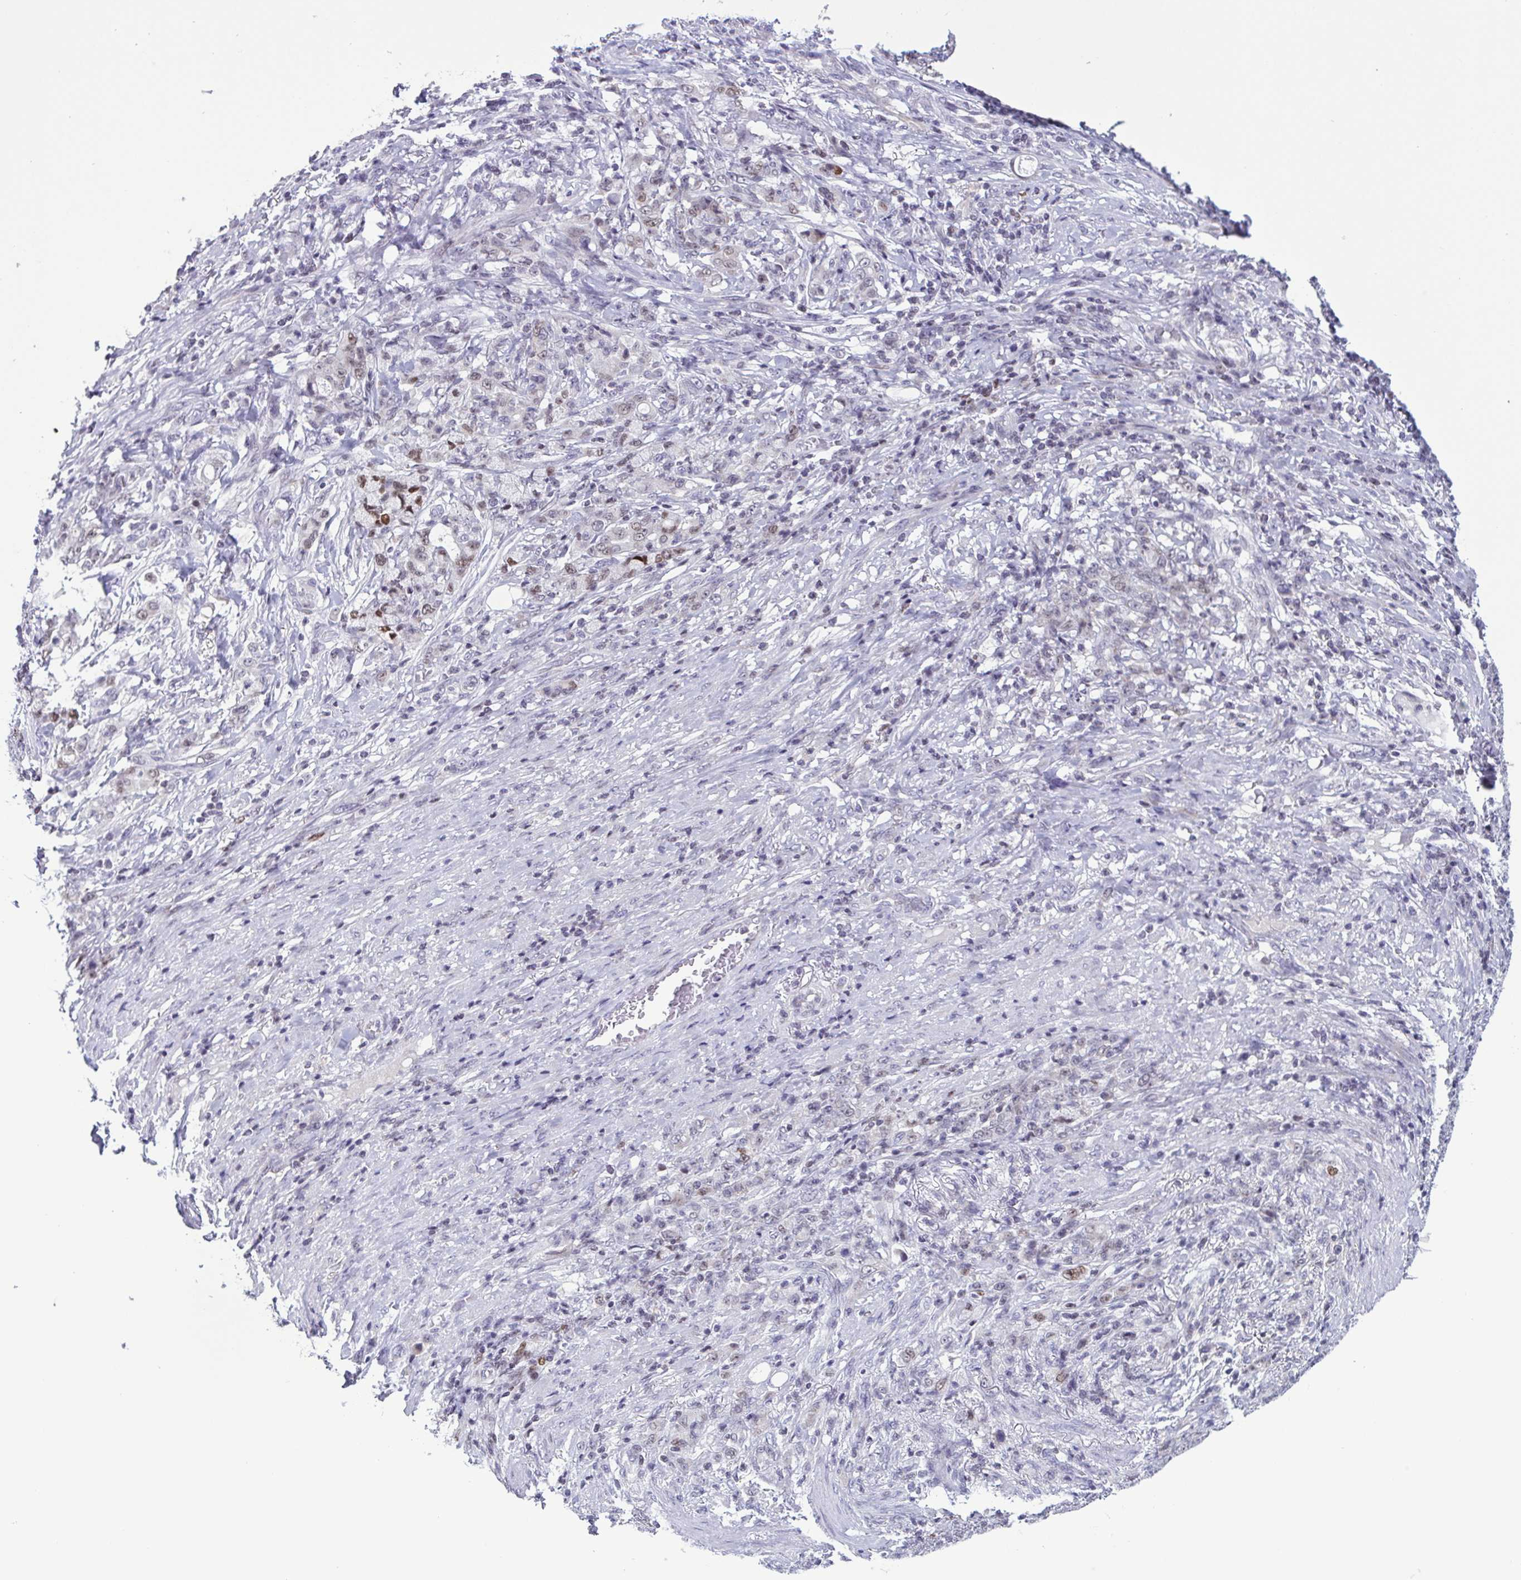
{"staining": {"intensity": "negative", "quantity": "none", "location": "none"}, "tissue": "stomach cancer", "cell_type": "Tumor cells", "image_type": "cancer", "snomed": [{"axis": "morphology", "description": "Adenocarcinoma, NOS"}, {"axis": "topography", "description": "Stomach"}], "caption": "Histopathology image shows no significant protein expression in tumor cells of stomach cancer (adenocarcinoma).", "gene": "IRF1", "patient": {"sex": "female", "age": 79}}